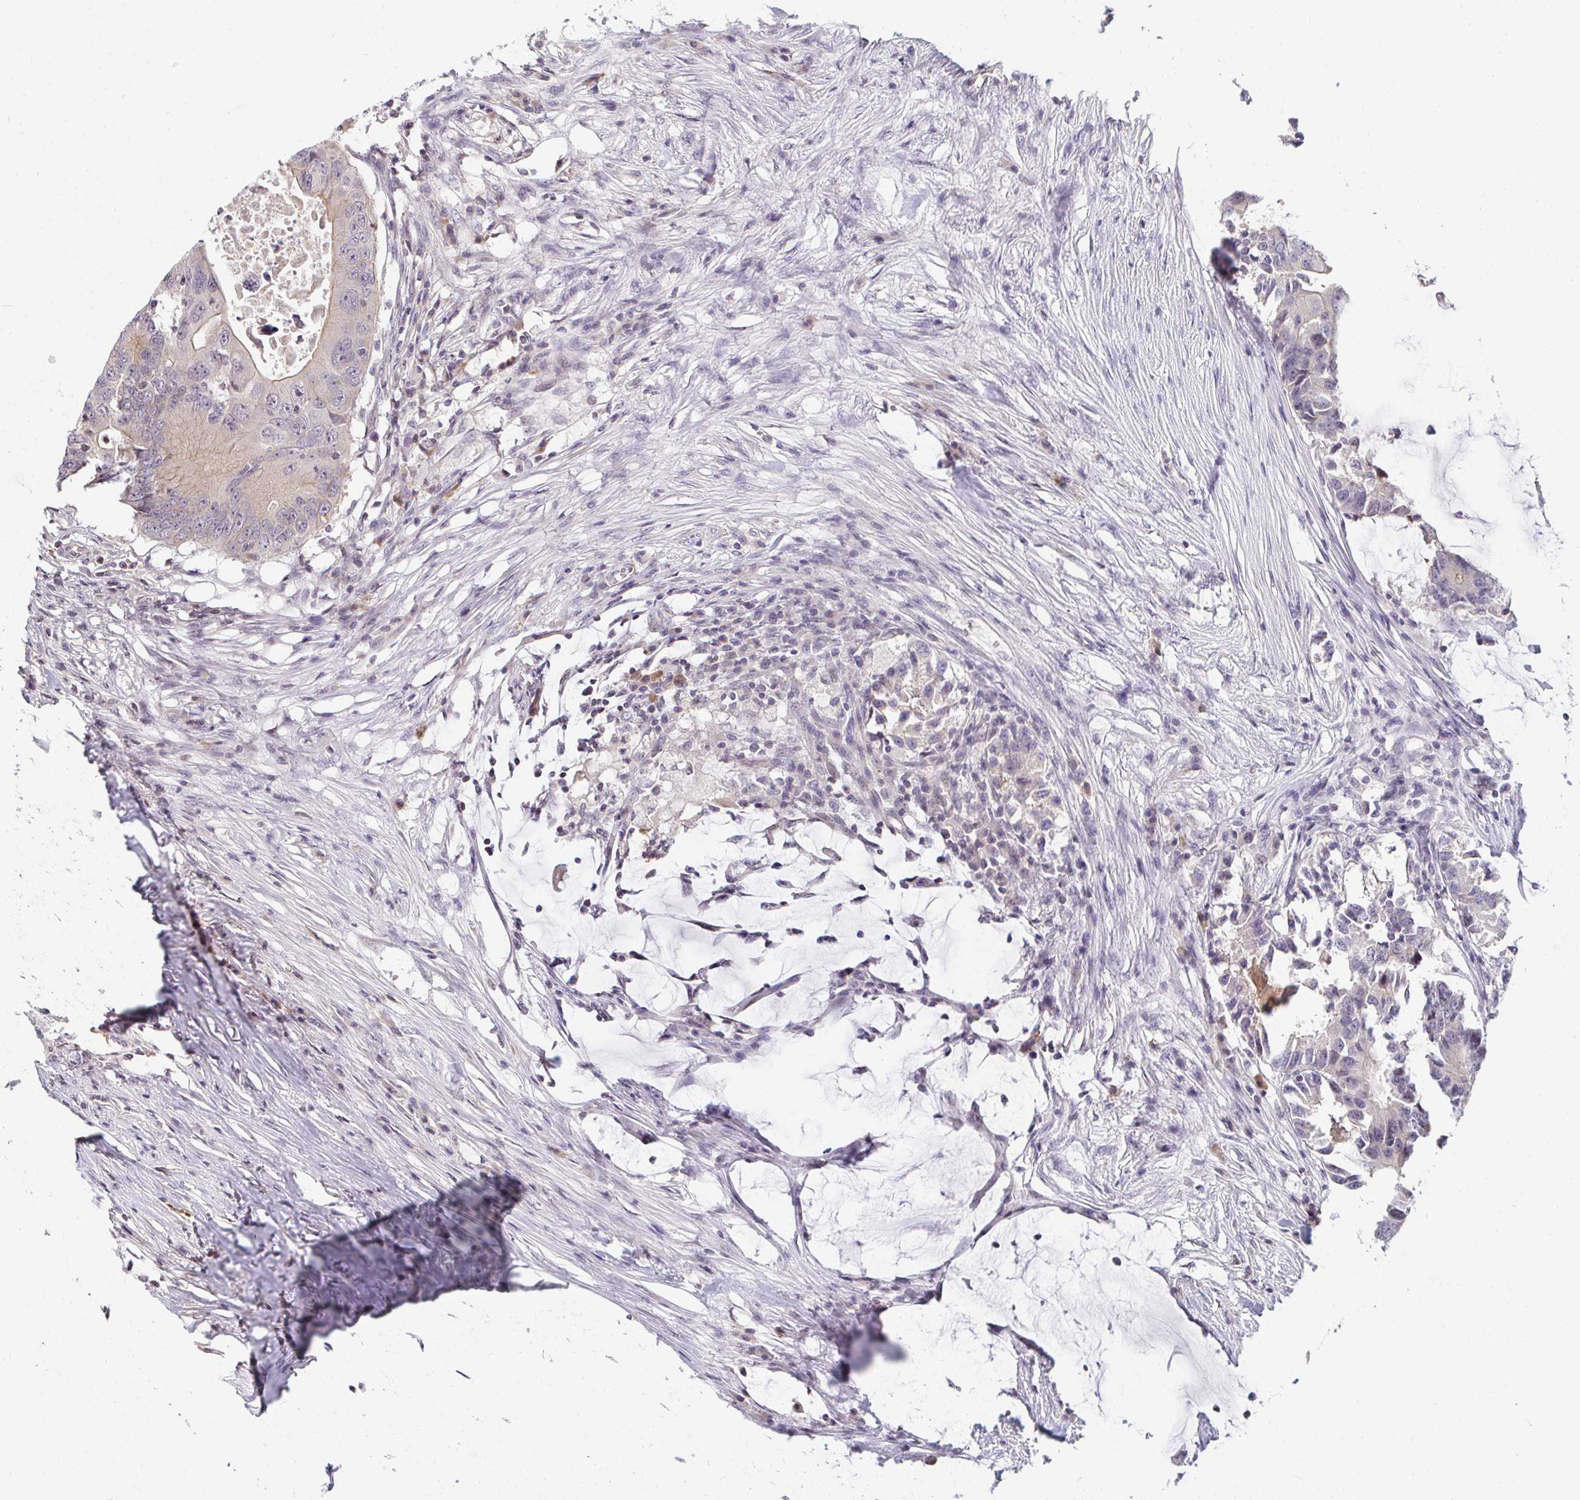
{"staining": {"intensity": "weak", "quantity": "<25%", "location": "cytoplasmic/membranous"}, "tissue": "colorectal cancer", "cell_type": "Tumor cells", "image_type": "cancer", "snomed": [{"axis": "morphology", "description": "Adenocarcinoma, NOS"}, {"axis": "topography", "description": "Colon"}], "caption": "Immunohistochemistry image of neoplastic tissue: human colorectal cancer (adenocarcinoma) stained with DAB reveals no significant protein staining in tumor cells.", "gene": "ANK3", "patient": {"sex": "male", "age": 71}}